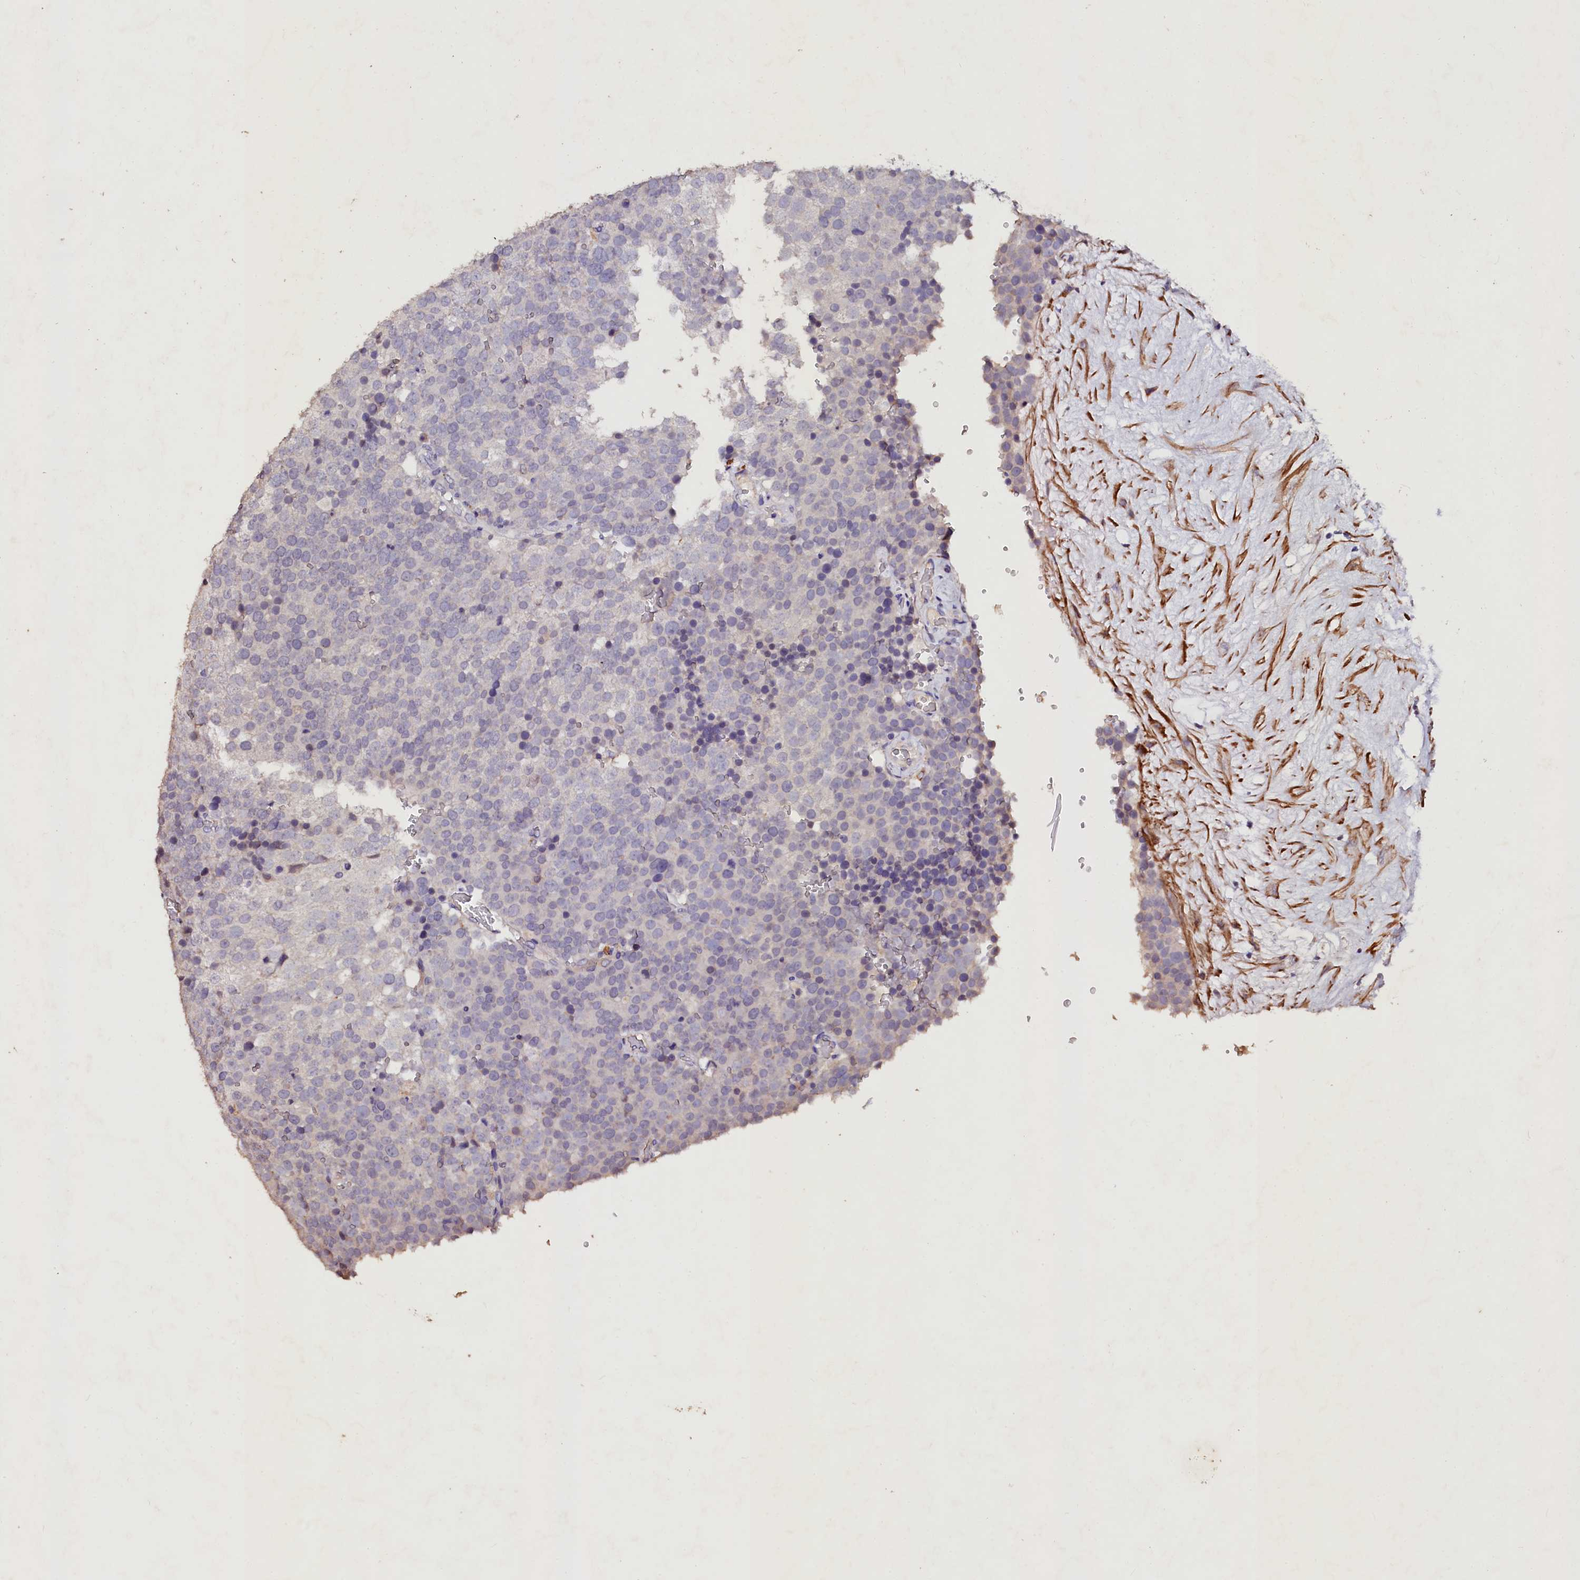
{"staining": {"intensity": "negative", "quantity": "none", "location": "none"}, "tissue": "testis cancer", "cell_type": "Tumor cells", "image_type": "cancer", "snomed": [{"axis": "morphology", "description": "Seminoma, NOS"}, {"axis": "topography", "description": "Testis"}], "caption": "Immunohistochemistry (IHC) of human seminoma (testis) exhibits no staining in tumor cells.", "gene": "VPS36", "patient": {"sex": "male", "age": 71}}